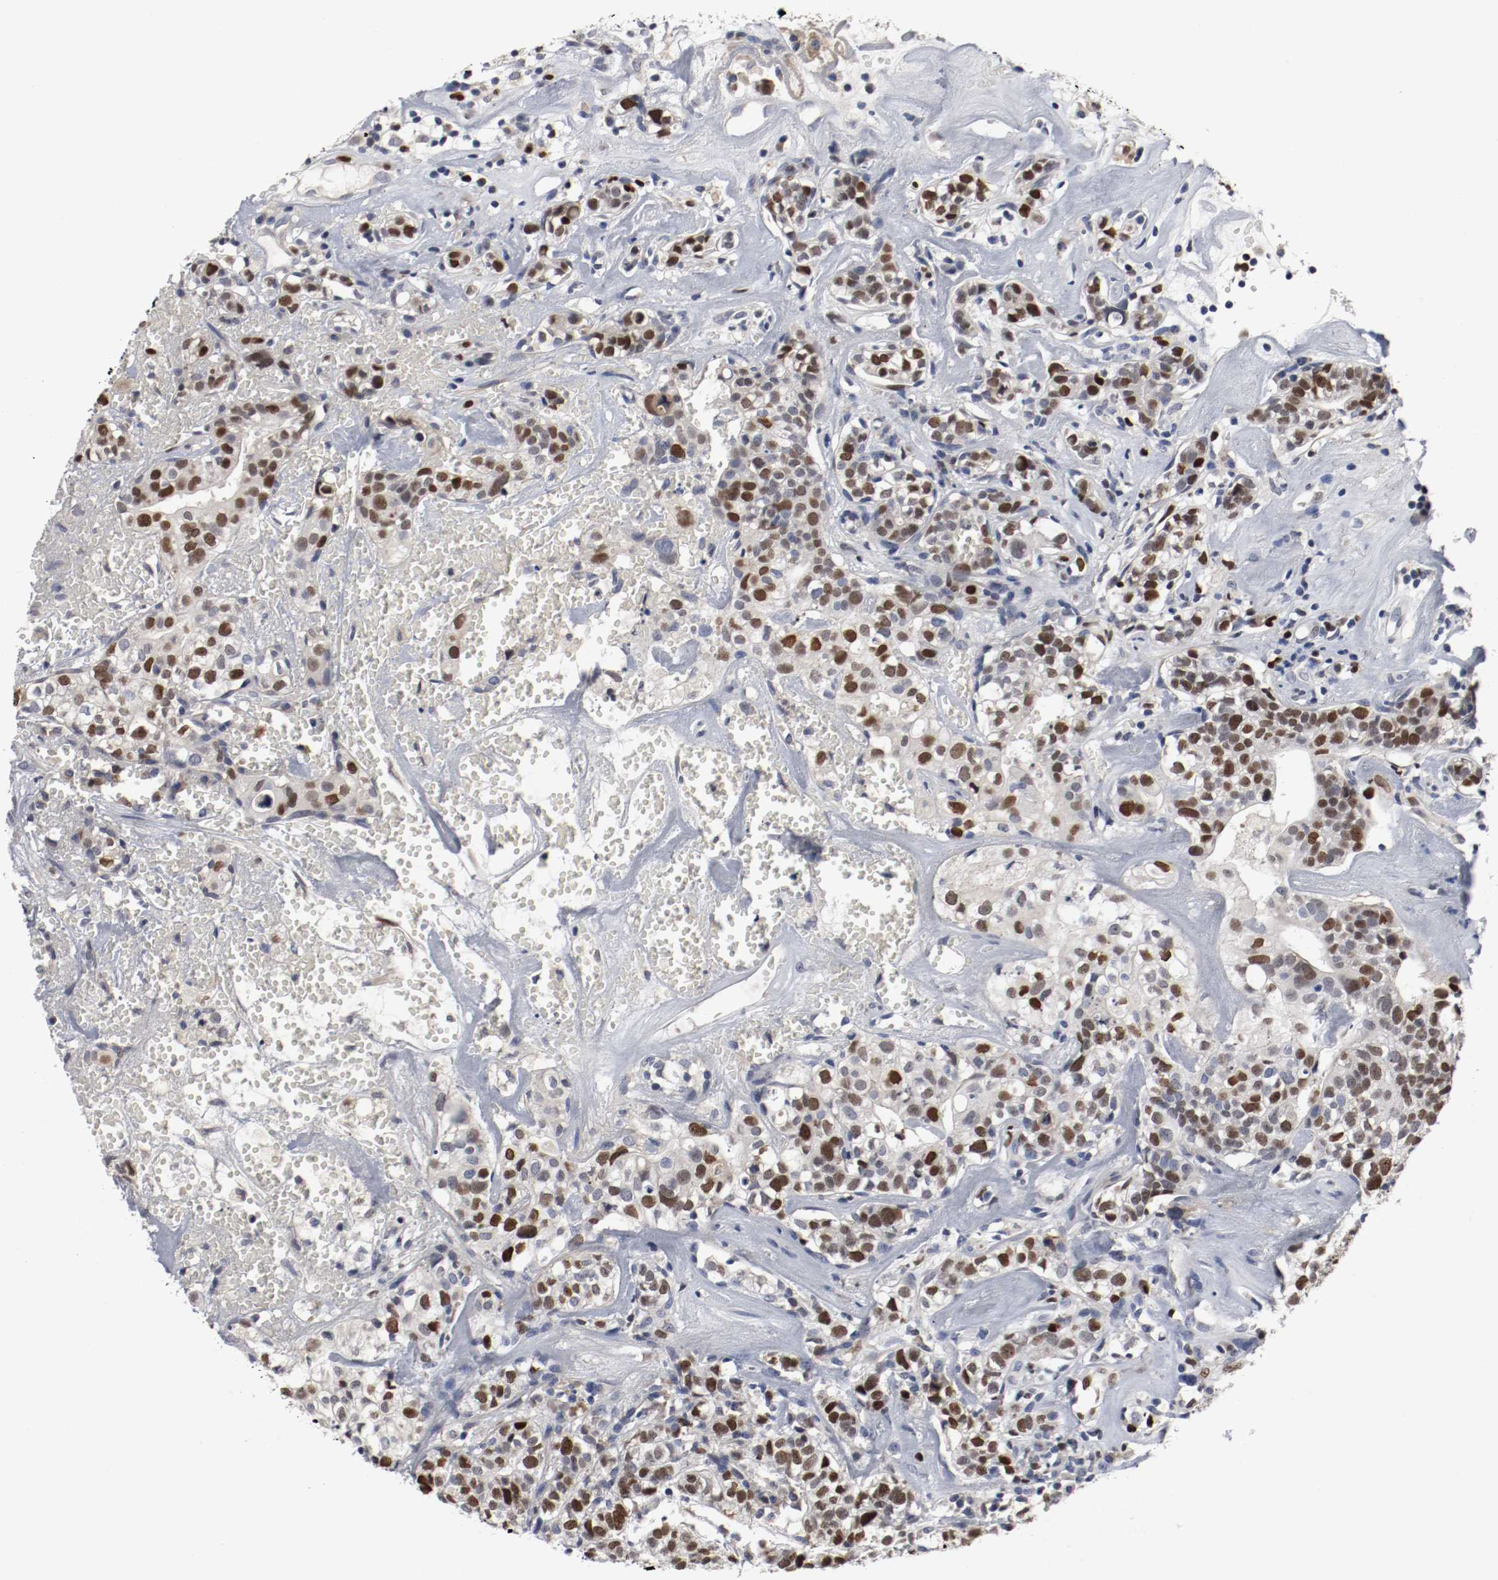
{"staining": {"intensity": "strong", "quantity": "25%-75%", "location": "nuclear"}, "tissue": "head and neck cancer", "cell_type": "Tumor cells", "image_type": "cancer", "snomed": [{"axis": "morphology", "description": "Adenocarcinoma, NOS"}, {"axis": "topography", "description": "Salivary gland"}, {"axis": "topography", "description": "Head-Neck"}], "caption": "Human head and neck cancer (adenocarcinoma) stained with a brown dye demonstrates strong nuclear positive expression in approximately 25%-75% of tumor cells.", "gene": "MCM6", "patient": {"sex": "female", "age": 65}}